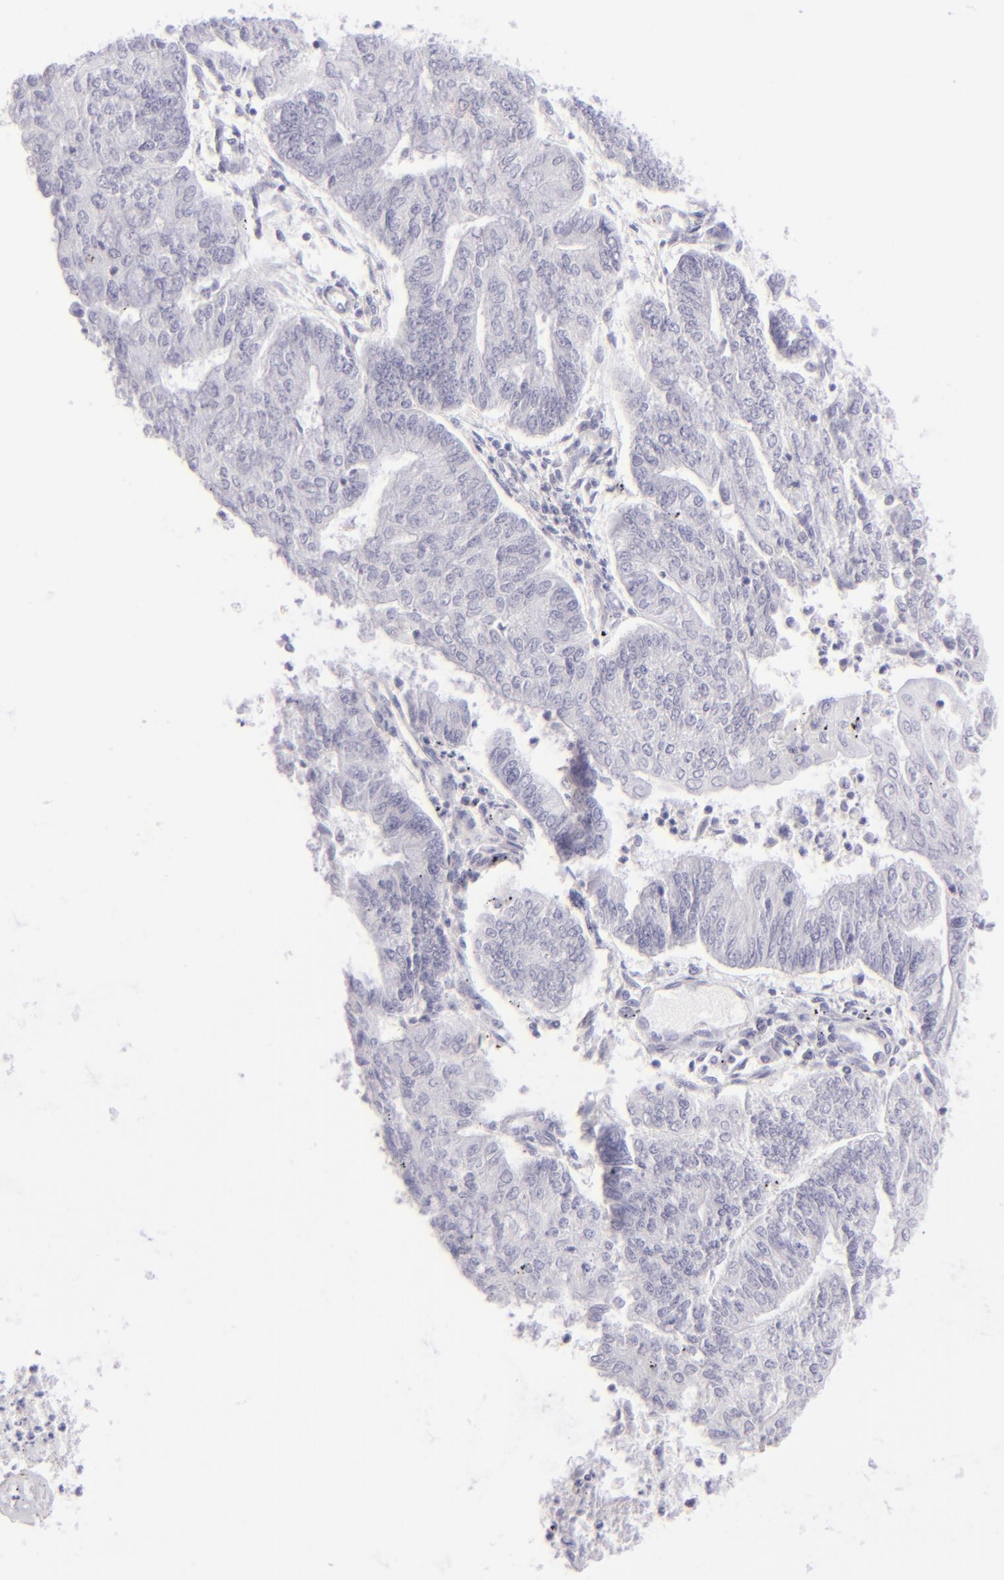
{"staining": {"intensity": "negative", "quantity": "none", "location": "none"}, "tissue": "endometrial cancer", "cell_type": "Tumor cells", "image_type": "cancer", "snomed": [{"axis": "morphology", "description": "Adenocarcinoma, NOS"}, {"axis": "topography", "description": "Endometrium"}], "caption": "Tumor cells are negative for protein expression in human adenocarcinoma (endometrial). Nuclei are stained in blue.", "gene": "FCER2", "patient": {"sex": "female", "age": 59}}